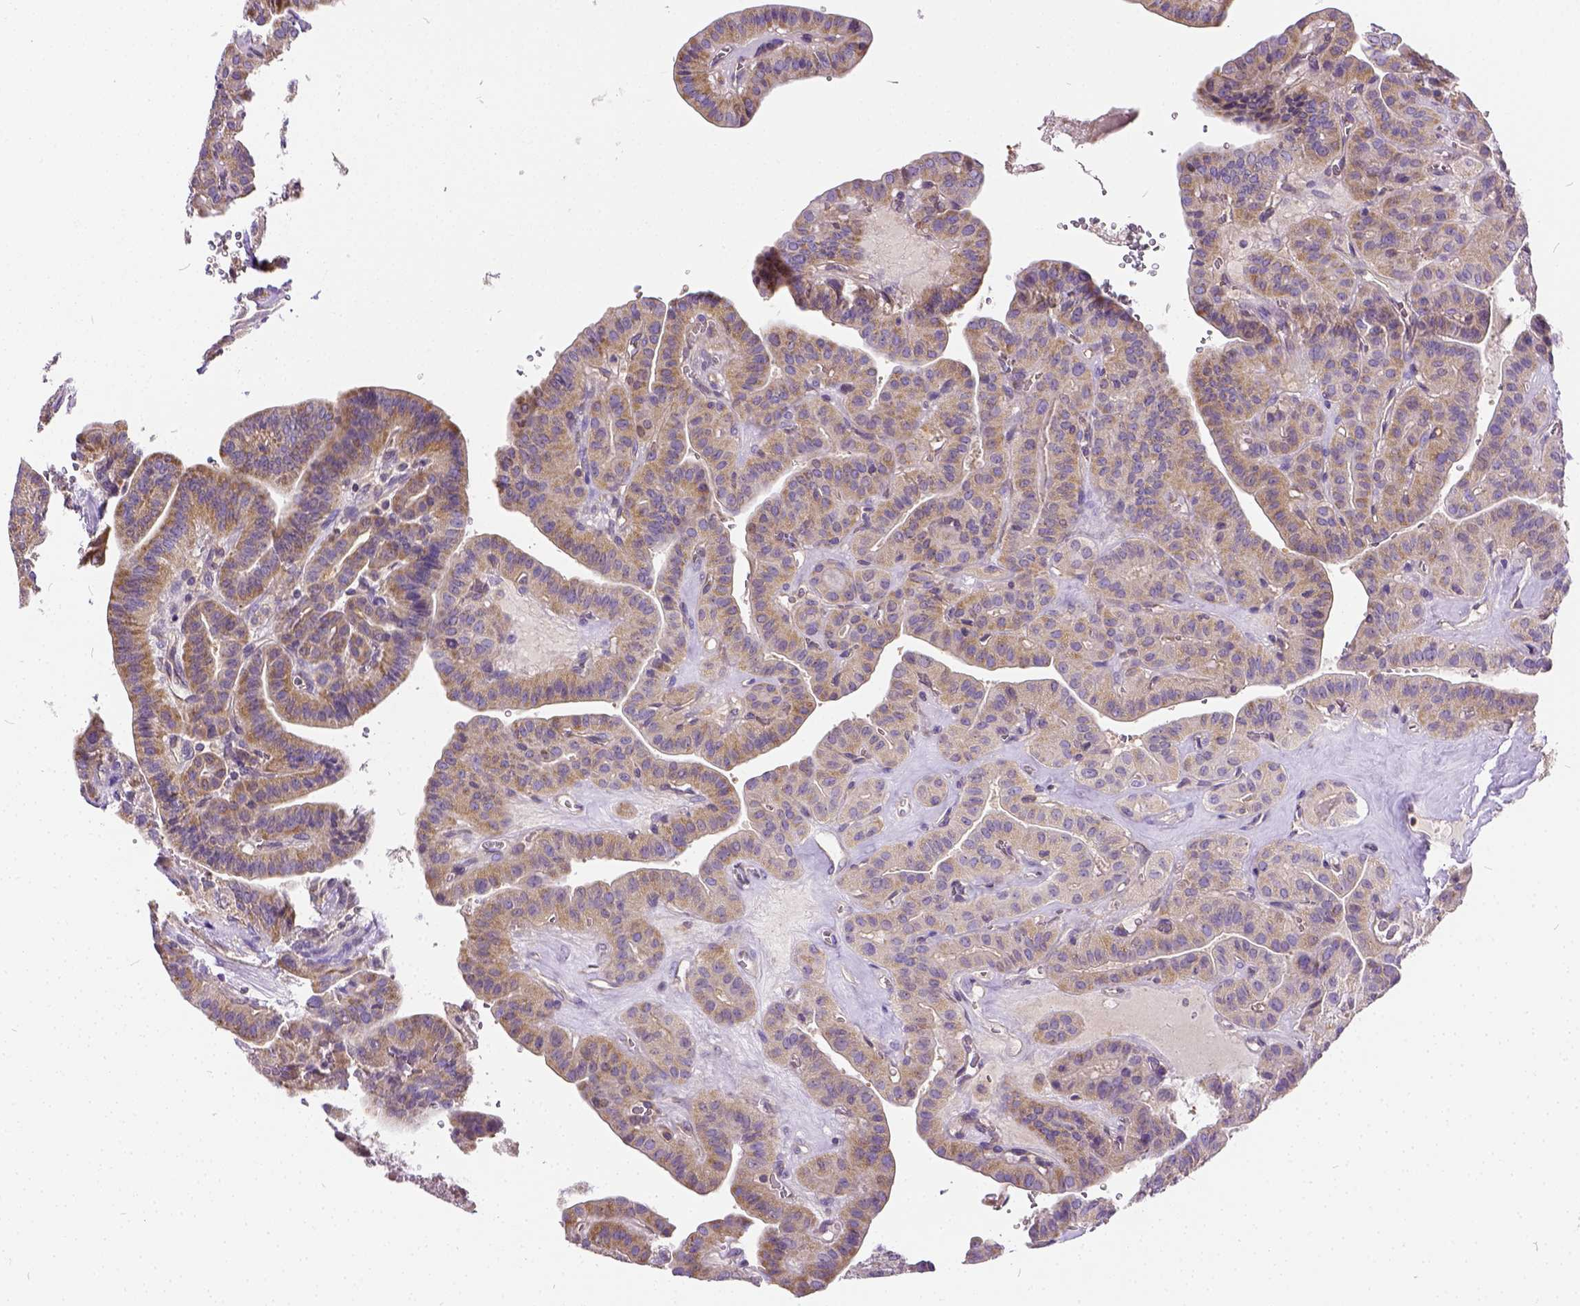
{"staining": {"intensity": "moderate", "quantity": "25%-75%", "location": "cytoplasmic/membranous"}, "tissue": "thyroid cancer", "cell_type": "Tumor cells", "image_type": "cancer", "snomed": [{"axis": "morphology", "description": "Papillary adenocarcinoma, NOS"}, {"axis": "topography", "description": "Thyroid gland"}], "caption": "Immunohistochemical staining of papillary adenocarcinoma (thyroid) reveals medium levels of moderate cytoplasmic/membranous protein expression in approximately 25%-75% of tumor cells. The staining was performed using DAB (3,3'-diaminobenzidine), with brown indicating positive protein expression. Nuclei are stained blue with hematoxylin.", "gene": "CADM4", "patient": {"sex": "male", "age": 52}}